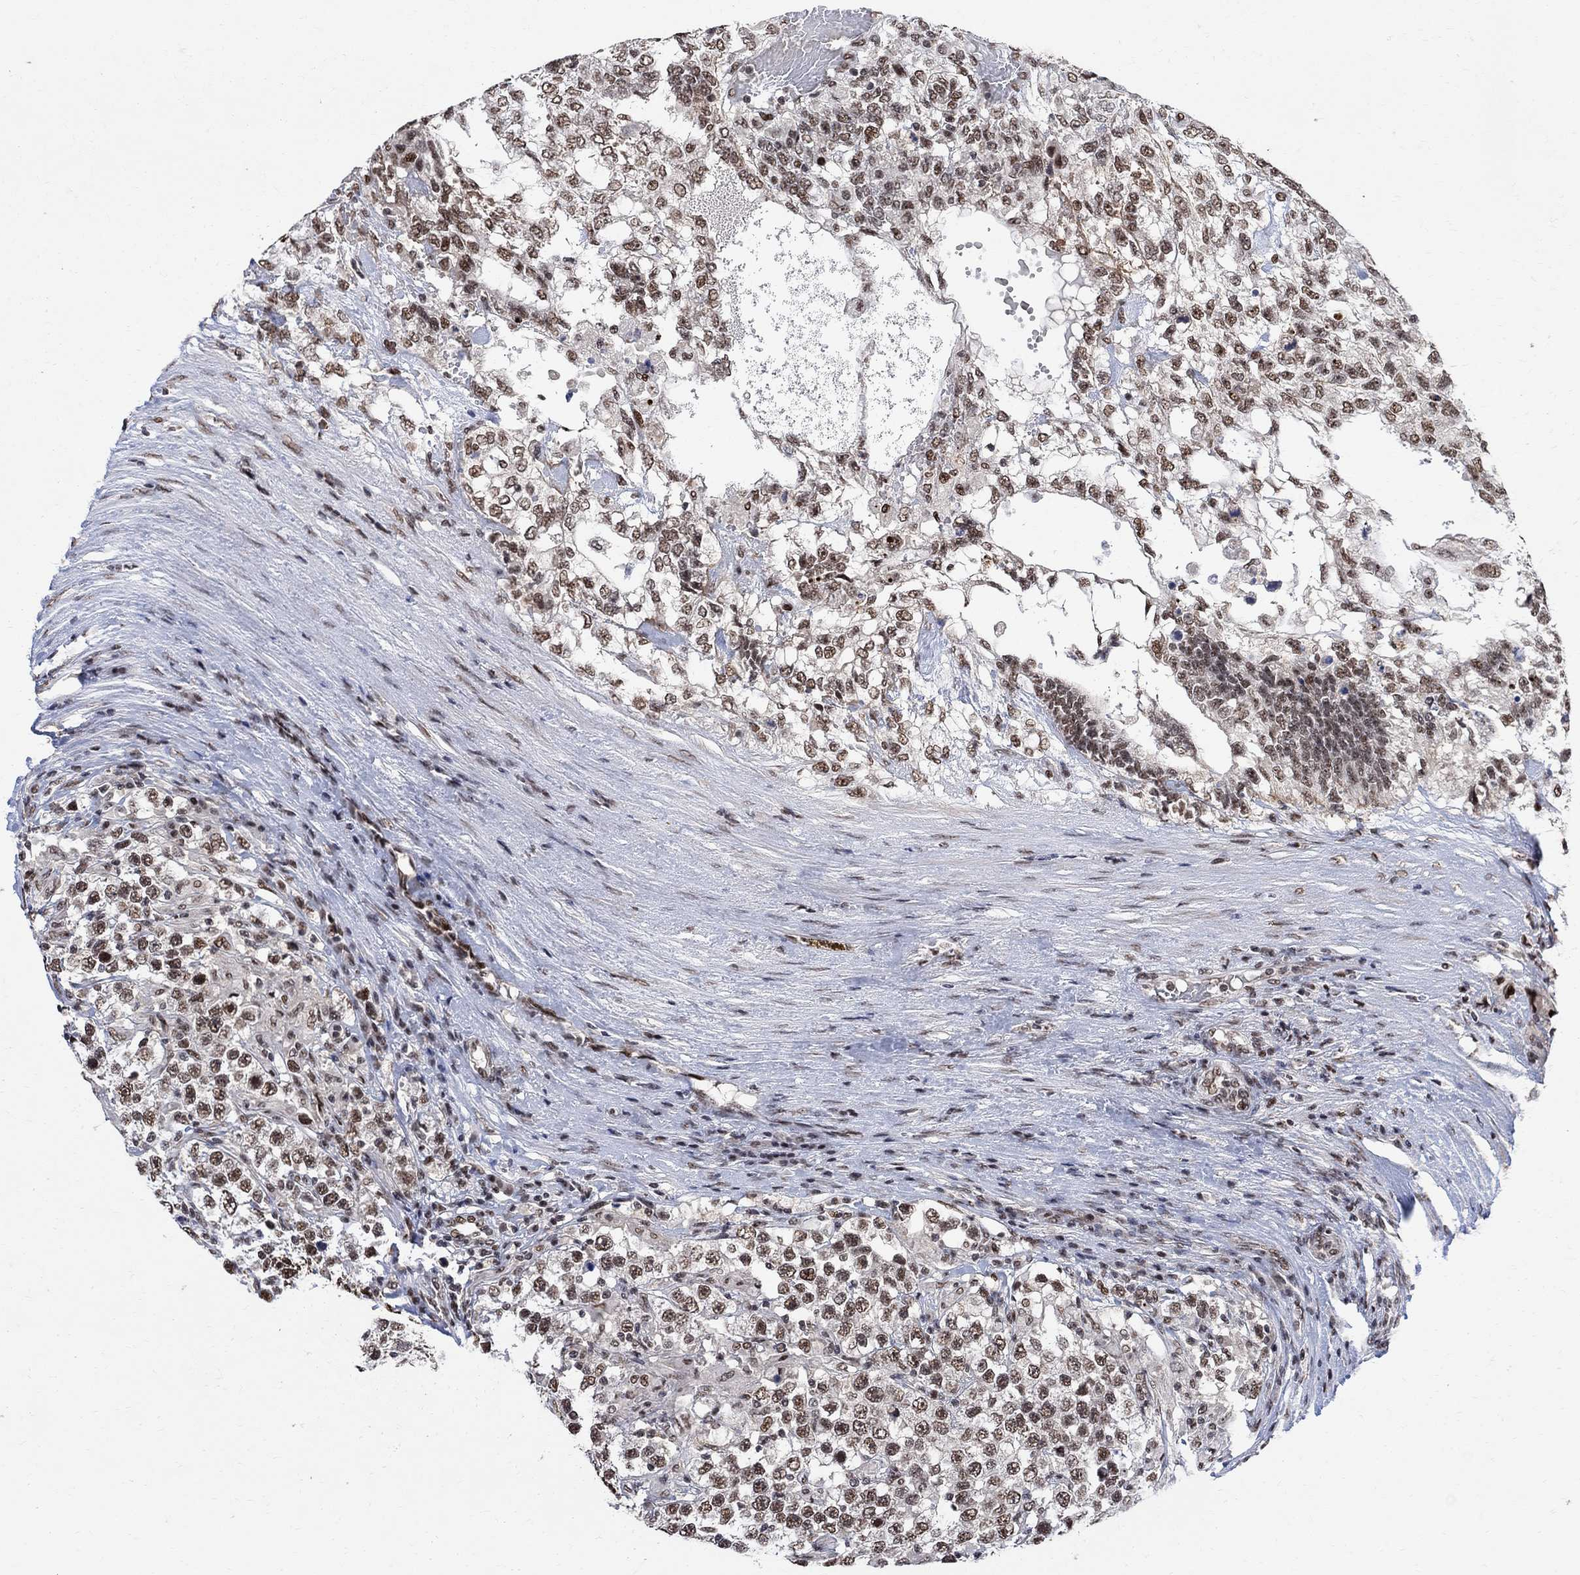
{"staining": {"intensity": "moderate", "quantity": "<25%", "location": "nuclear"}, "tissue": "testis cancer", "cell_type": "Tumor cells", "image_type": "cancer", "snomed": [{"axis": "morphology", "description": "Seminoma, NOS"}, {"axis": "morphology", "description": "Carcinoma, Embryonal, NOS"}, {"axis": "topography", "description": "Testis"}], "caption": "IHC staining of testis seminoma, which demonstrates low levels of moderate nuclear expression in about <25% of tumor cells indicating moderate nuclear protein staining. The staining was performed using DAB (3,3'-diaminobenzidine) (brown) for protein detection and nuclei were counterstained in hematoxylin (blue).", "gene": "E4F1", "patient": {"sex": "male", "age": 41}}